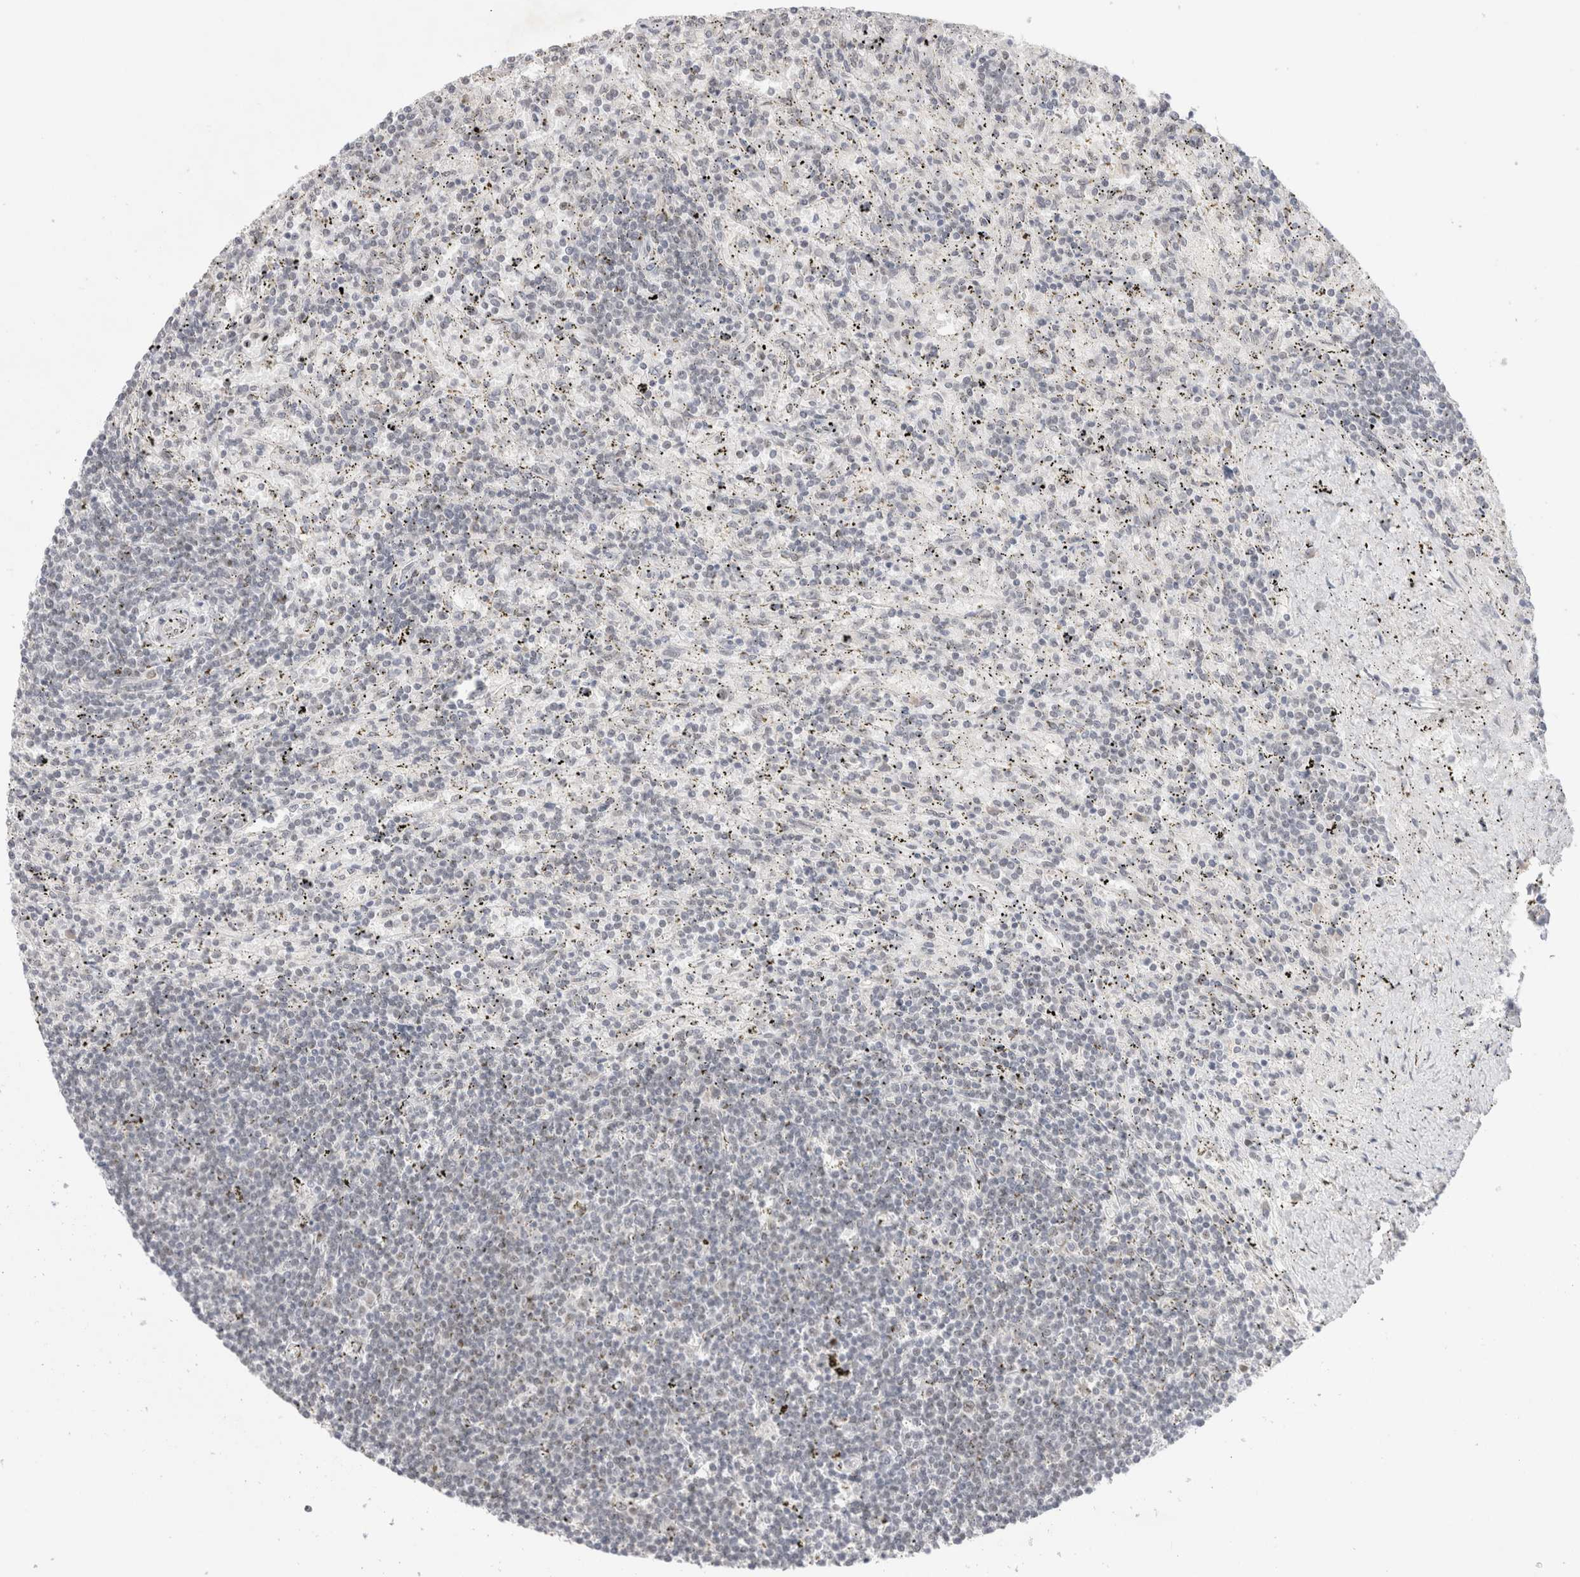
{"staining": {"intensity": "negative", "quantity": "none", "location": "none"}, "tissue": "lymphoma", "cell_type": "Tumor cells", "image_type": "cancer", "snomed": [{"axis": "morphology", "description": "Malignant lymphoma, non-Hodgkin's type, Low grade"}, {"axis": "topography", "description": "Spleen"}], "caption": "Immunohistochemical staining of lymphoma shows no significant expression in tumor cells.", "gene": "RECQL4", "patient": {"sex": "male", "age": 76}}